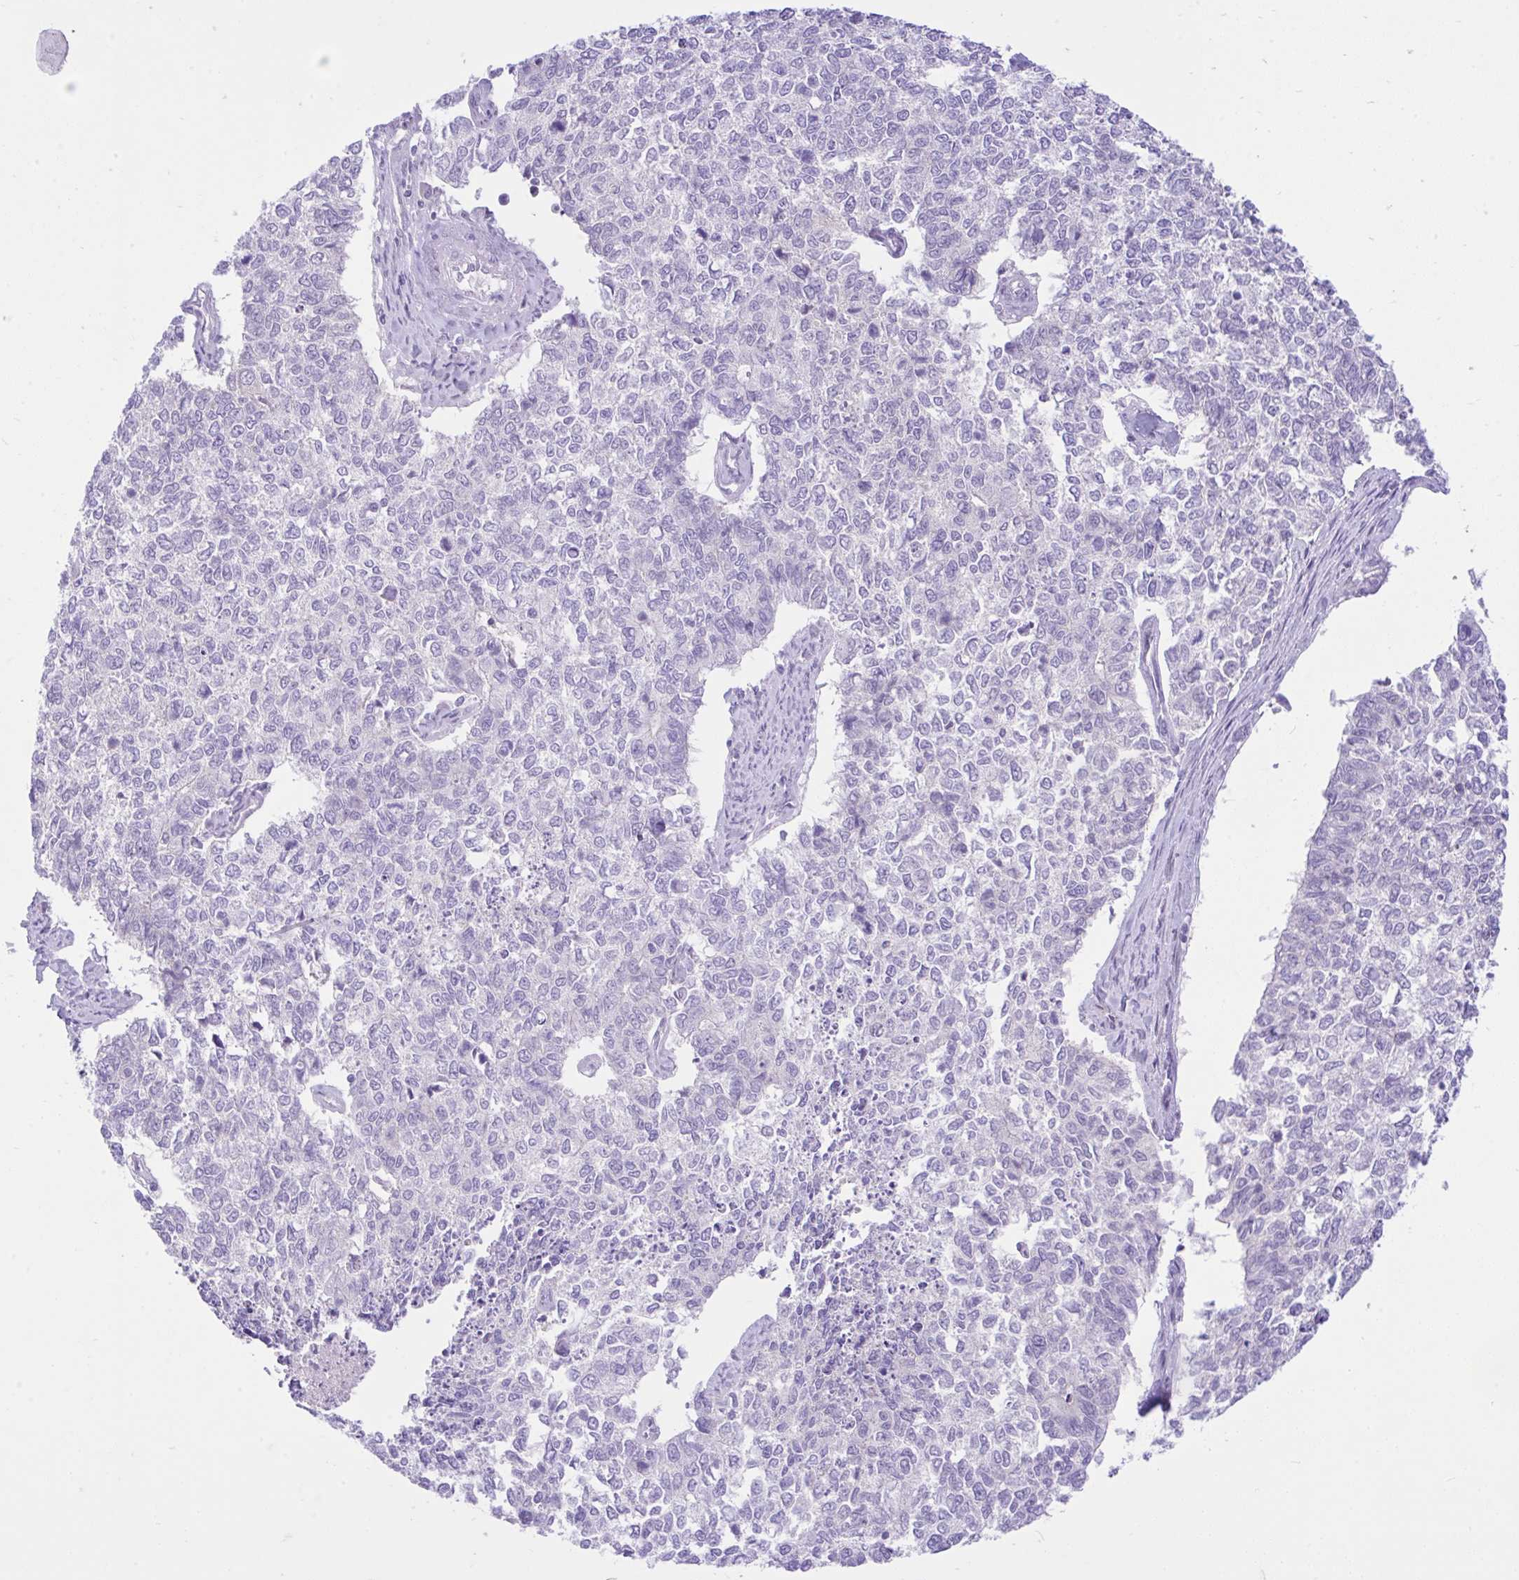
{"staining": {"intensity": "negative", "quantity": "none", "location": "none"}, "tissue": "cervical cancer", "cell_type": "Tumor cells", "image_type": "cancer", "snomed": [{"axis": "morphology", "description": "Adenocarcinoma, NOS"}, {"axis": "topography", "description": "Cervix"}], "caption": "DAB (3,3'-diaminobenzidine) immunohistochemical staining of cervical cancer (adenocarcinoma) displays no significant staining in tumor cells.", "gene": "ZNF101", "patient": {"sex": "female", "age": 63}}